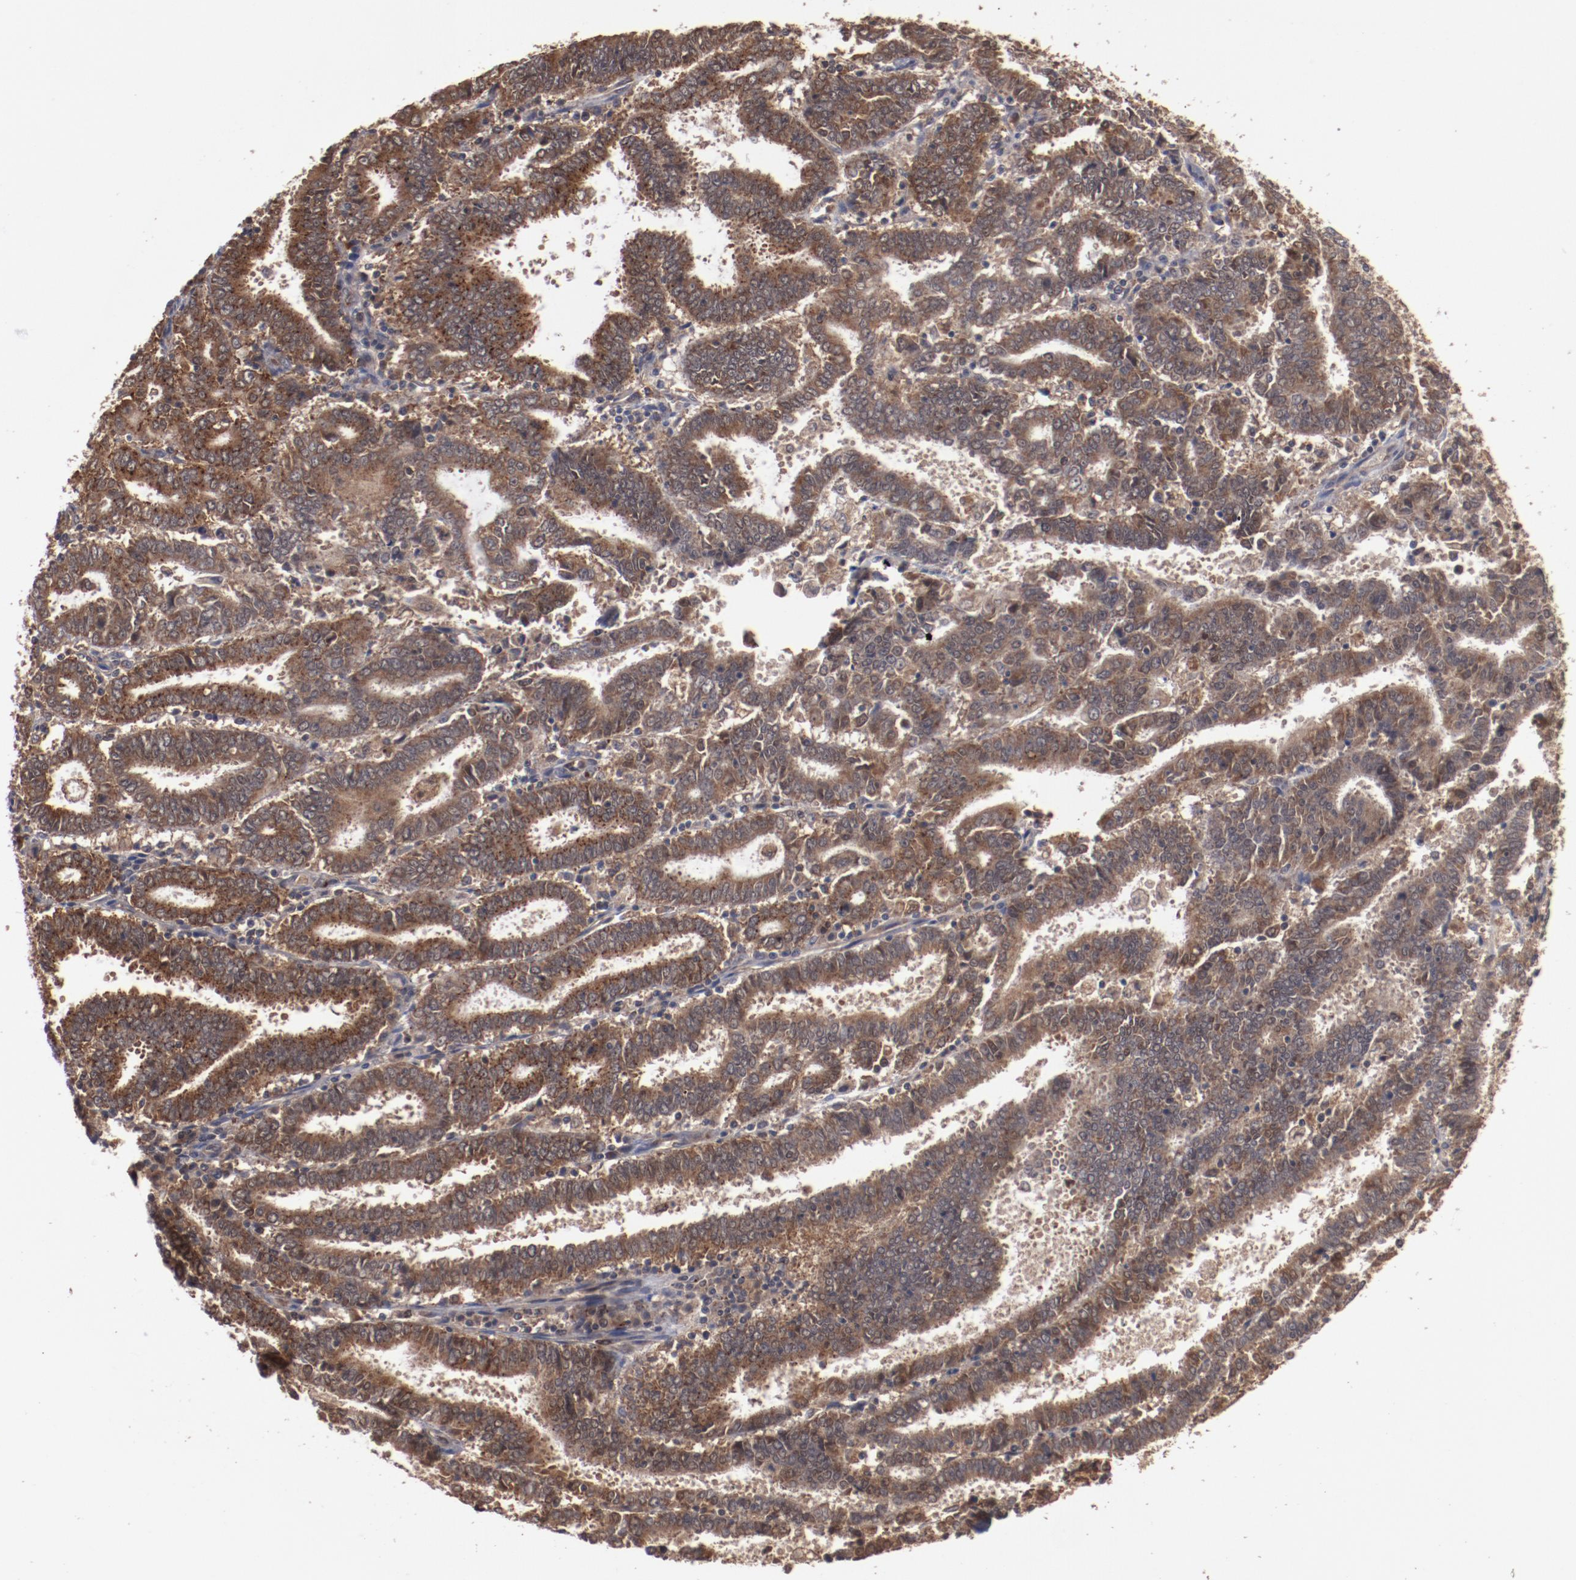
{"staining": {"intensity": "moderate", "quantity": ">75%", "location": "cytoplasmic/membranous"}, "tissue": "endometrial cancer", "cell_type": "Tumor cells", "image_type": "cancer", "snomed": [{"axis": "morphology", "description": "Adenocarcinoma, NOS"}, {"axis": "topography", "description": "Uterus"}], "caption": "DAB immunohistochemical staining of adenocarcinoma (endometrial) exhibits moderate cytoplasmic/membranous protein expression in about >75% of tumor cells. Using DAB (3,3'-diaminobenzidine) (brown) and hematoxylin (blue) stains, captured at high magnification using brightfield microscopy.", "gene": "TENM1", "patient": {"sex": "female", "age": 83}}